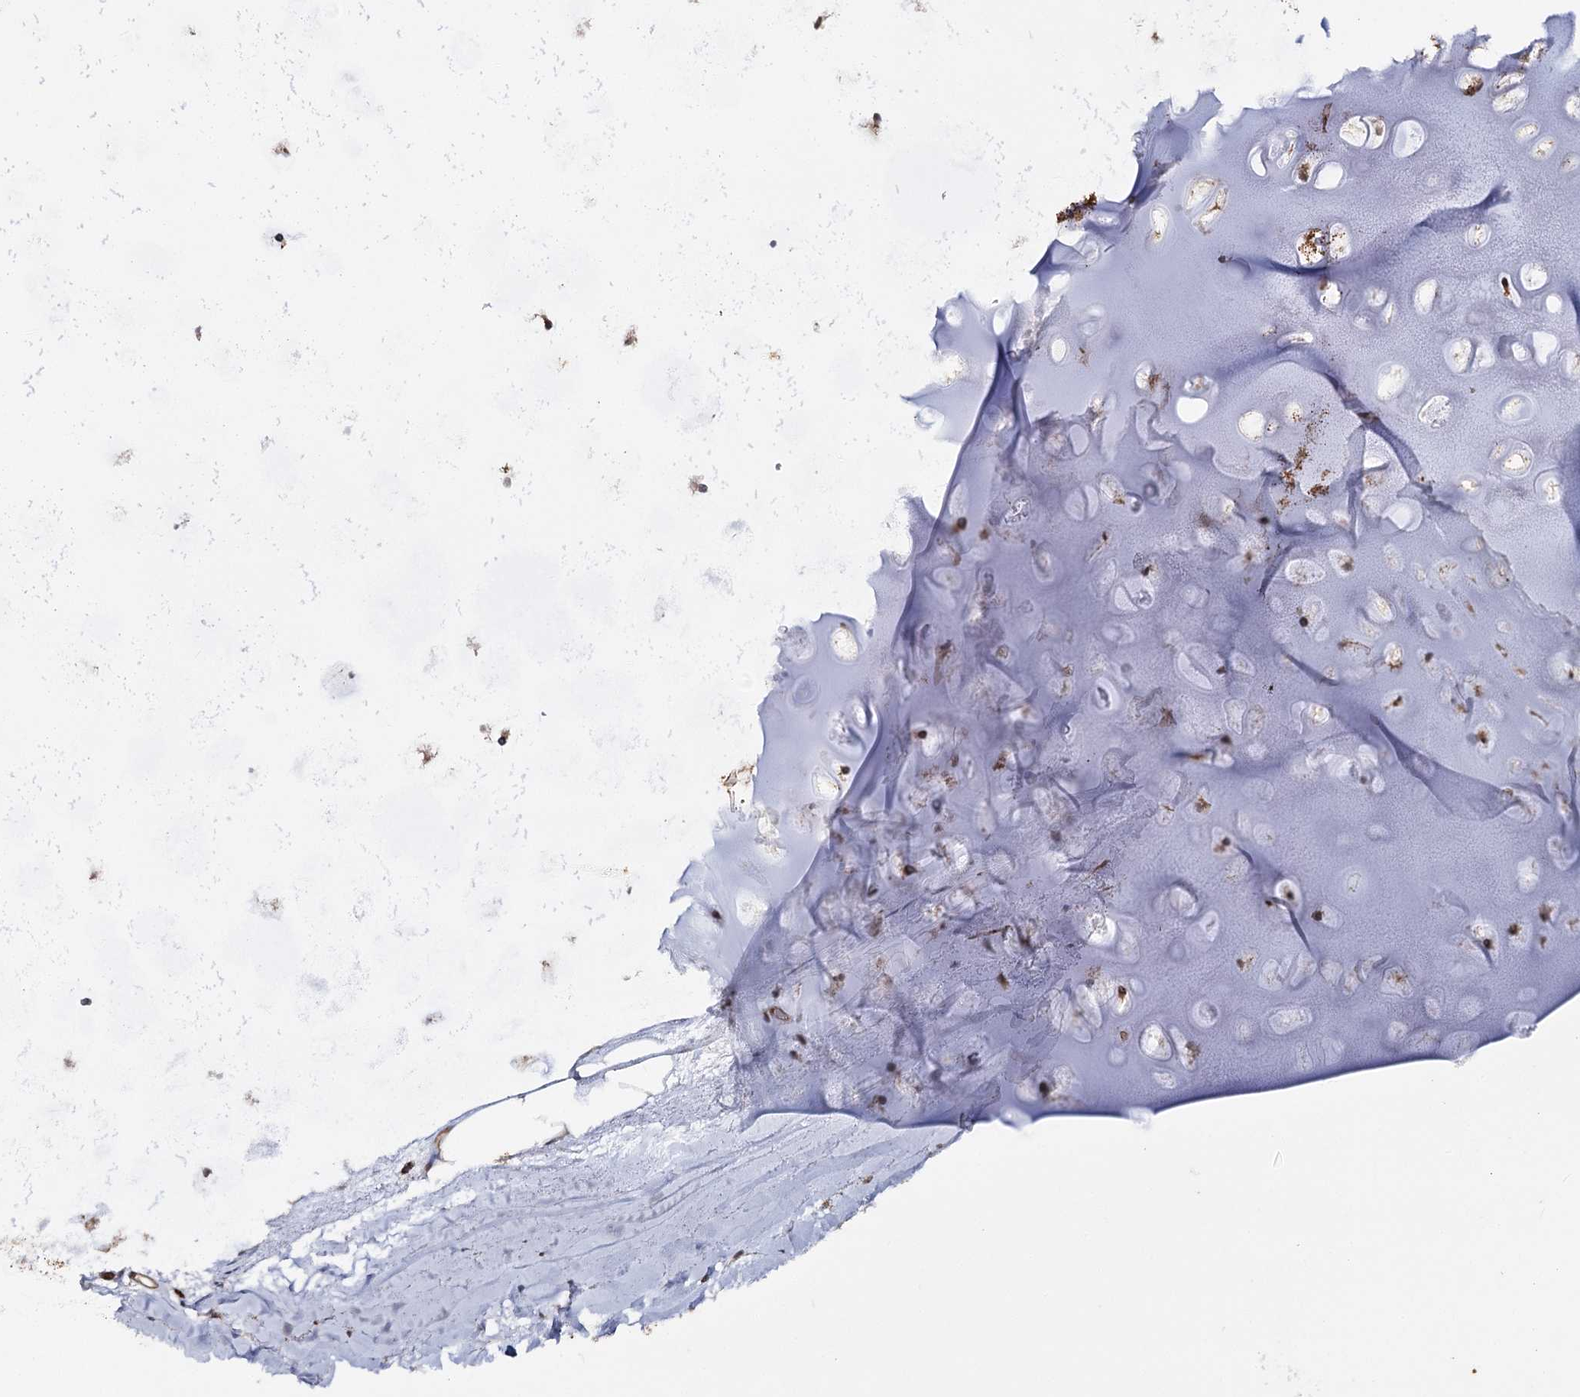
{"staining": {"intensity": "negative", "quantity": "none", "location": "none"}, "tissue": "adipose tissue", "cell_type": "Adipocytes", "image_type": "normal", "snomed": [{"axis": "morphology", "description": "Normal tissue, NOS"}, {"axis": "topography", "description": "Lymph node"}, {"axis": "topography", "description": "Bronchus"}], "caption": "Immunohistochemistry (IHC) photomicrograph of normal adipose tissue: adipose tissue stained with DAB shows no significant protein staining in adipocytes. (Brightfield microscopy of DAB (3,3'-diaminobenzidine) immunohistochemistry at high magnification).", "gene": "FGFR1OP2", "patient": {"sex": "male", "age": 63}}